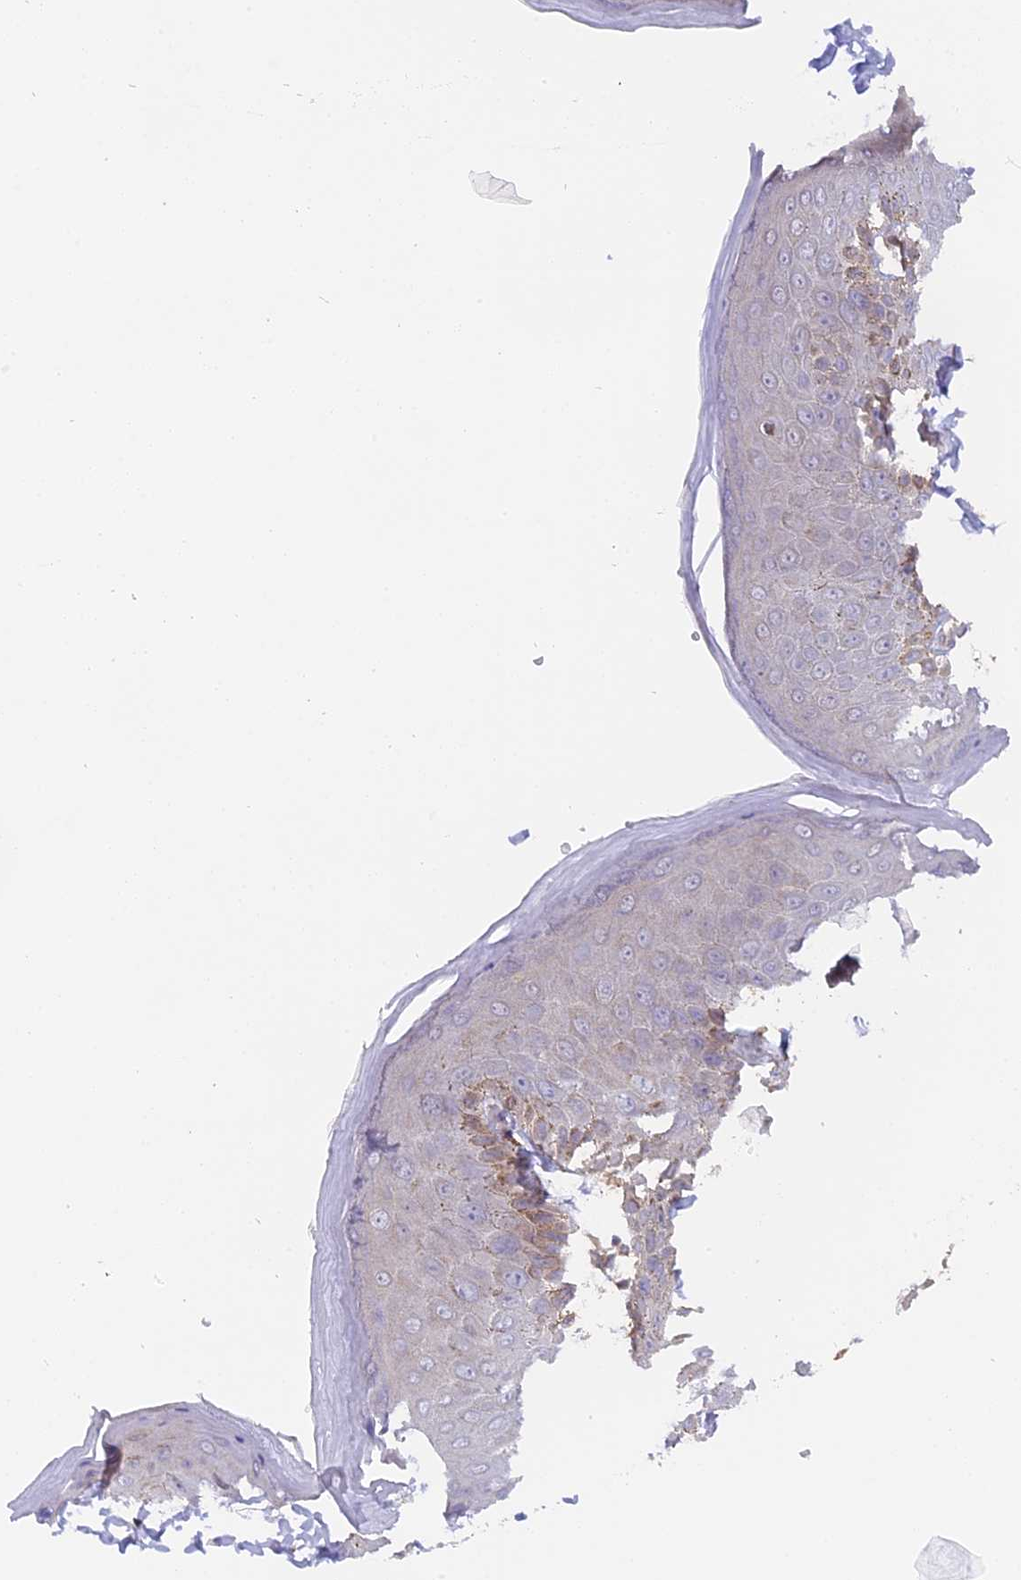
{"staining": {"intensity": "weak", "quantity": "<25%", "location": "cytoplasmic/membranous"}, "tissue": "skin", "cell_type": "Epidermal cells", "image_type": "normal", "snomed": [{"axis": "morphology", "description": "Normal tissue, NOS"}, {"axis": "topography", "description": "Anal"}], "caption": "DAB (3,3'-diaminobenzidine) immunohistochemical staining of benign skin shows no significant staining in epidermal cells.", "gene": "FAM118B", "patient": {"sex": "male", "age": 44}}